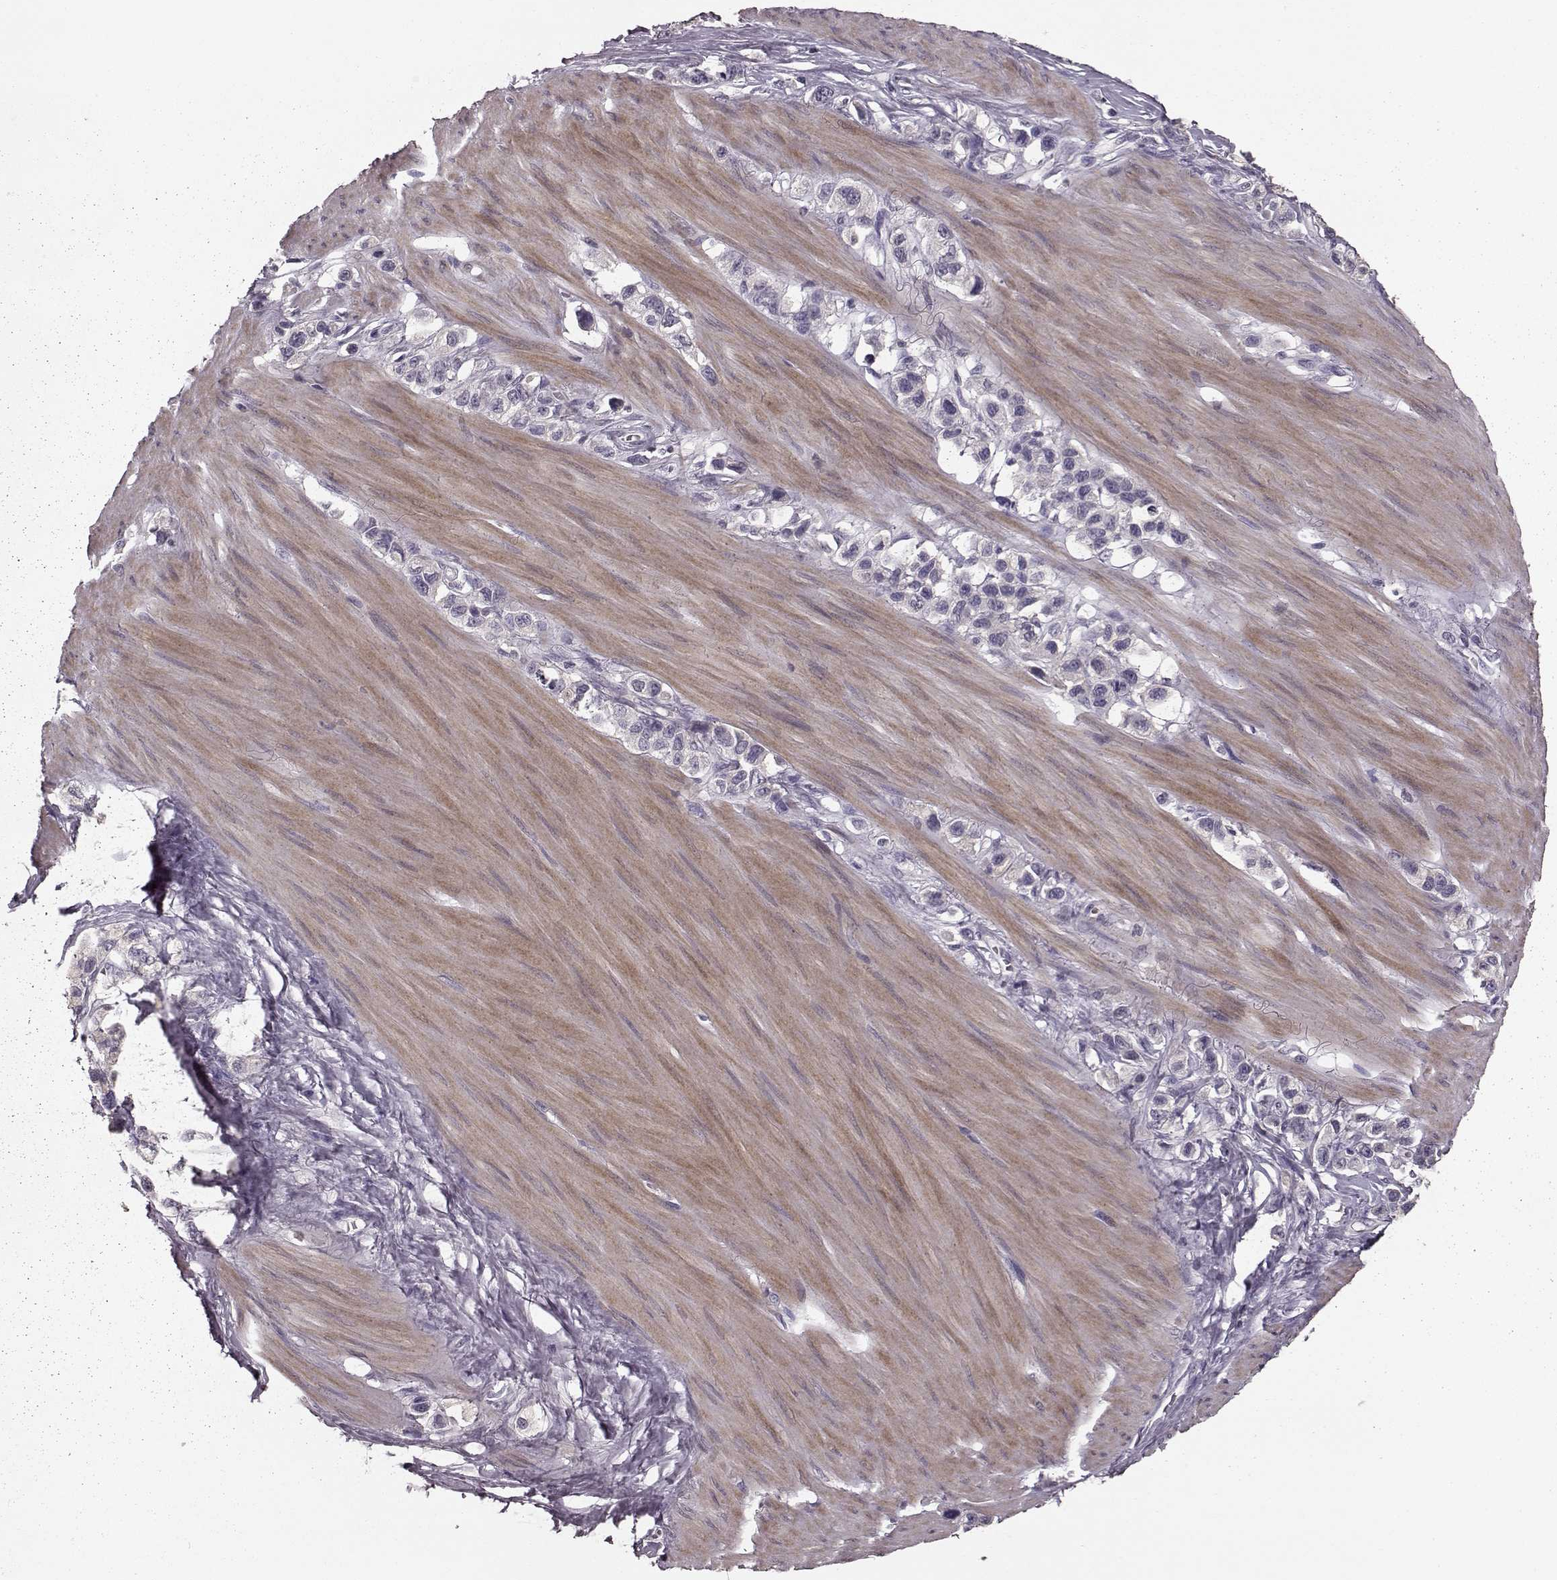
{"staining": {"intensity": "negative", "quantity": "none", "location": "none"}, "tissue": "stomach cancer", "cell_type": "Tumor cells", "image_type": "cancer", "snomed": [{"axis": "morphology", "description": "Normal tissue, NOS"}, {"axis": "morphology", "description": "Adenocarcinoma, NOS"}, {"axis": "morphology", "description": "Adenocarcinoma, High grade"}, {"axis": "topography", "description": "Stomach, upper"}, {"axis": "topography", "description": "Stomach"}], "caption": "Histopathology image shows no significant protein expression in tumor cells of adenocarcinoma (stomach).", "gene": "SLC52A3", "patient": {"sex": "female", "age": 65}}